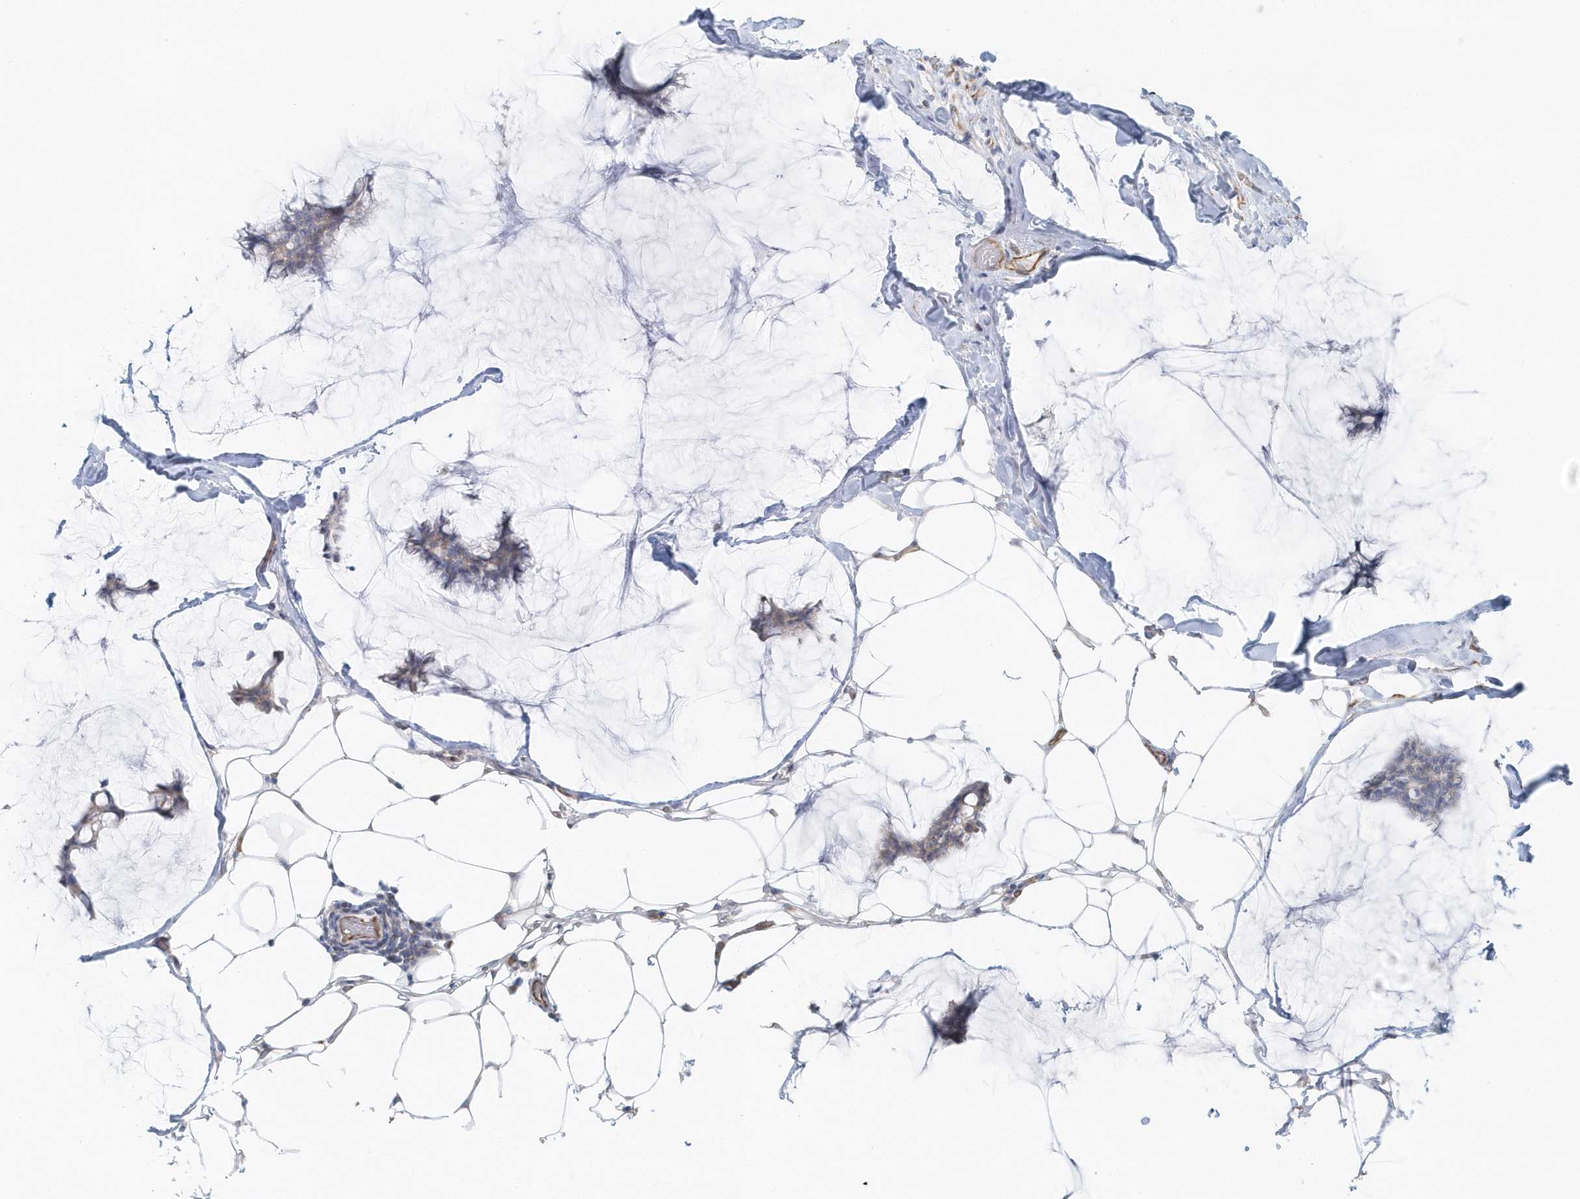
{"staining": {"intensity": "weak", "quantity": "<25%", "location": "cytoplasmic/membranous"}, "tissue": "breast cancer", "cell_type": "Tumor cells", "image_type": "cancer", "snomed": [{"axis": "morphology", "description": "Duct carcinoma"}, {"axis": "topography", "description": "Breast"}], "caption": "The immunohistochemistry histopathology image has no significant expression in tumor cells of breast infiltrating ductal carcinoma tissue.", "gene": "GPR152", "patient": {"sex": "female", "age": 93}}